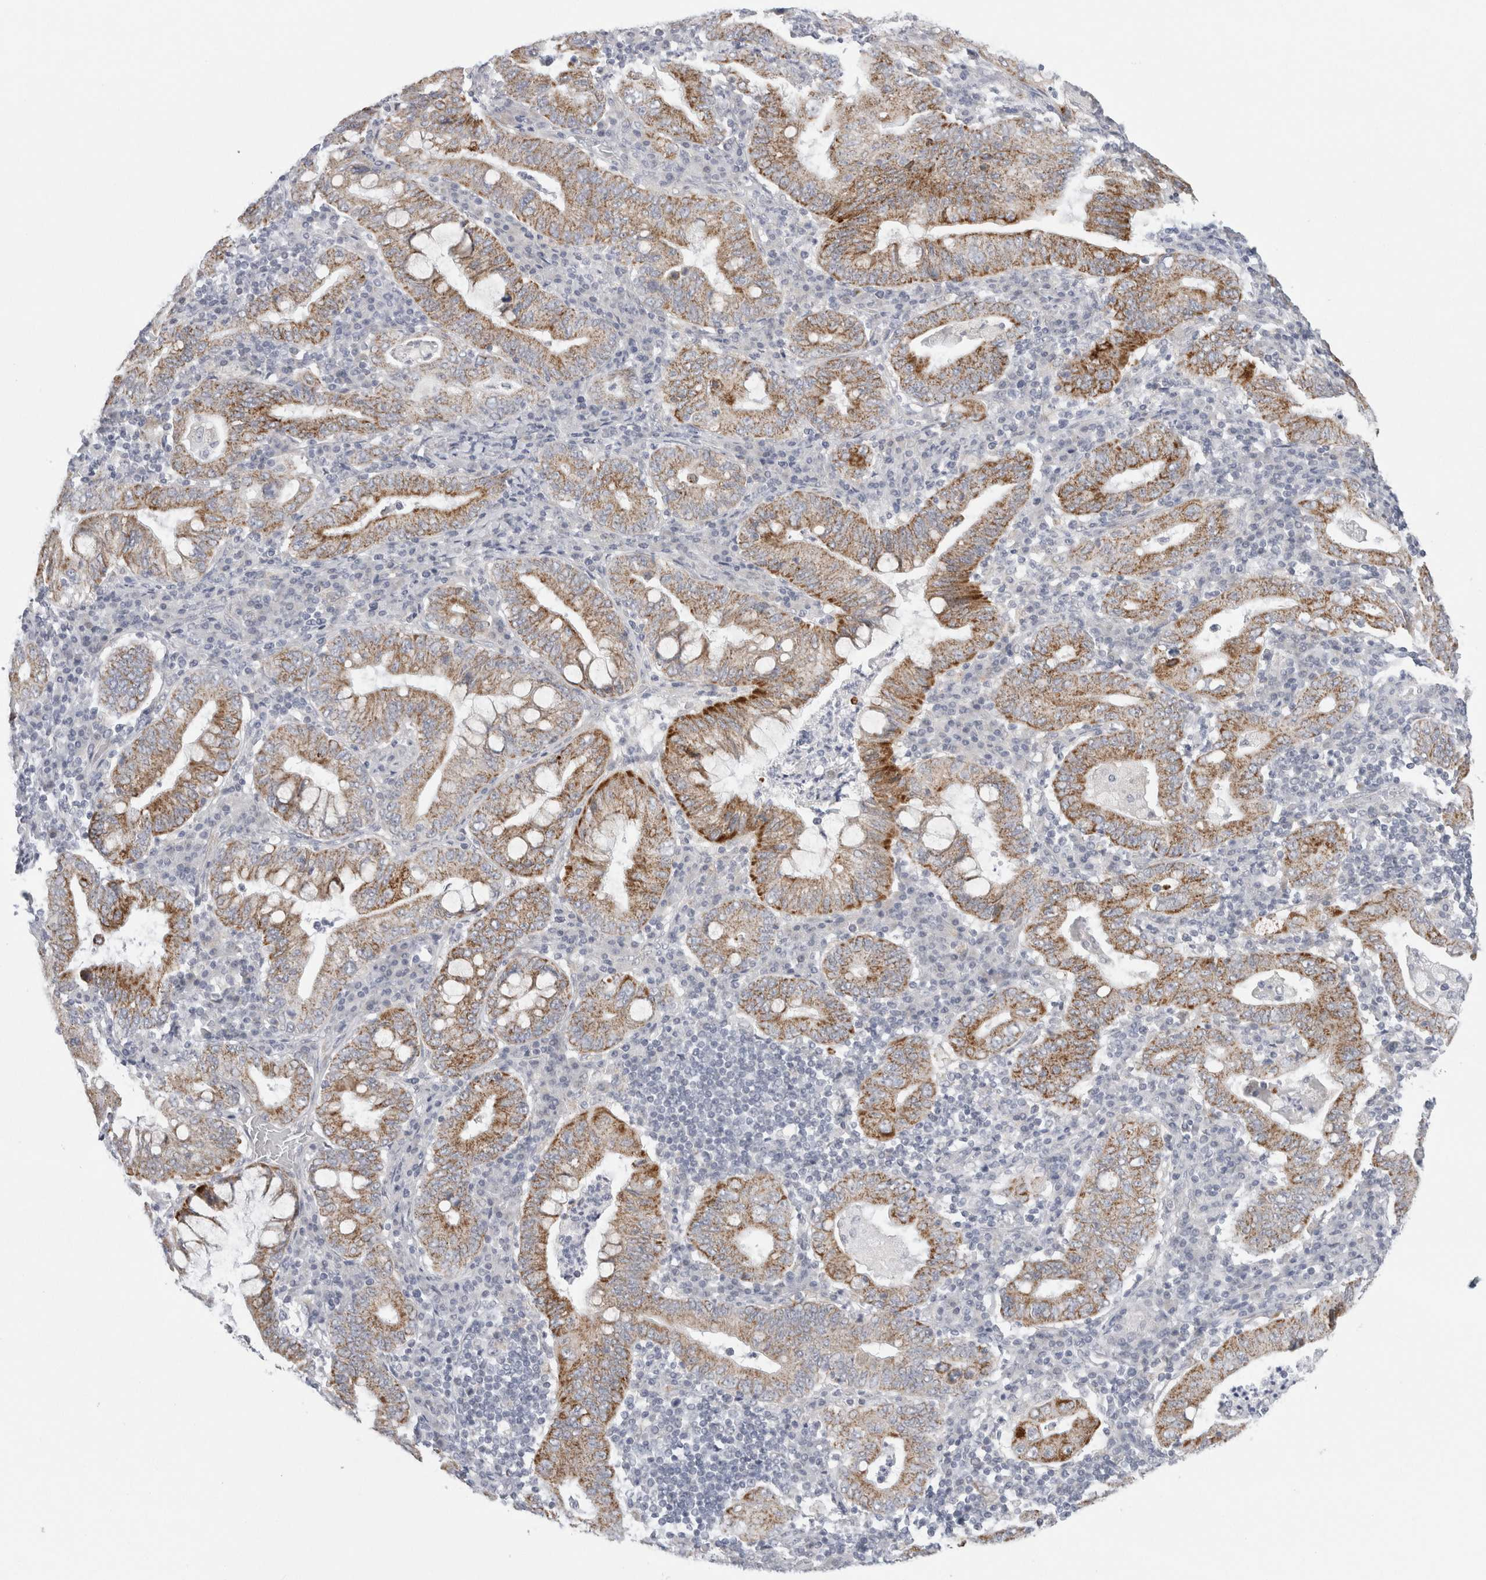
{"staining": {"intensity": "strong", "quantity": ">75%", "location": "cytoplasmic/membranous"}, "tissue": "stomach cancer", "cell_type": "Tumor cells", "image_type": "cancer", "snomed": [{"axis": "morphology", "description": "Normal tissue, NOS"}, {"axis": "morphology", "description": "Adenocarcinoma, NOS"}, {"axis": "topography", "description": "Esophagus"}, {"axis": "topography", "description": "Stomach, upper"}, {"axis": "topography", "description": "Peripheral nerve tissue"}], "caption": "IHC photomicrograph of stomach adenocarcinoma stained for a protein (brown), which reveals high levels of strong cytoplasmic/membranous staining in approximately >75% of tumor cells.", "gene": "FAHD1", "patient": {"sex": "male", "age": 62}}